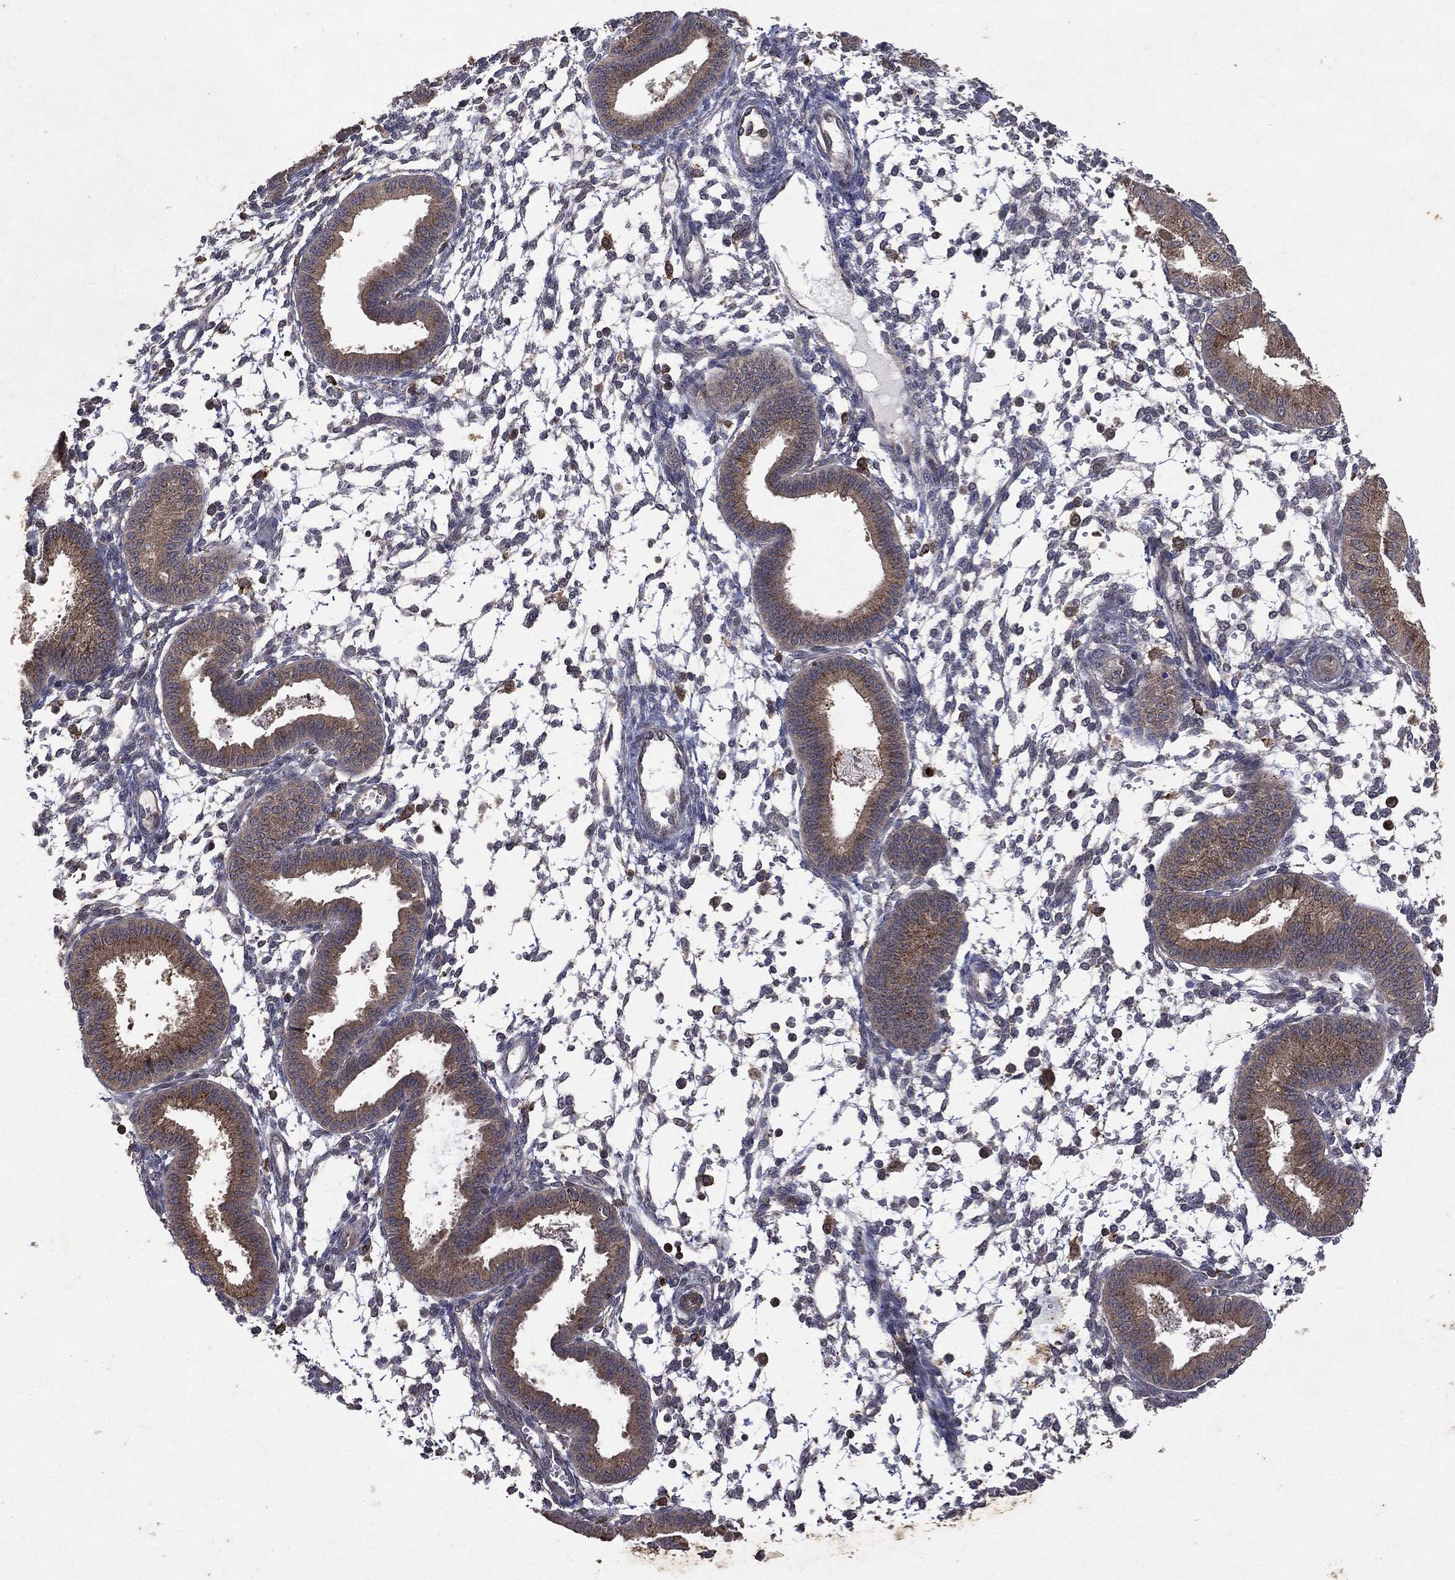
{"staining": {"intensity": "negative", "quantity": "none", "location": "none"}, "tissue": "endometrium", "cell_type": "Cells in endometrial stroma", "image_type": "normal", "snomed": [{"axis": "morphology", "description": "Normal tissue, NOS"}, {"axis": "topography", "description": "Endometrium"}], "caption": "This photomicrograph is of unremarkable endometrium stained with immunohistochemistry to label a protein in brown with the nuclei are counter-stained blue. There is no expression in cells in endometrial stroma.", "gene": "PTEN", "patient": {"sex": "female", "age": 43}}